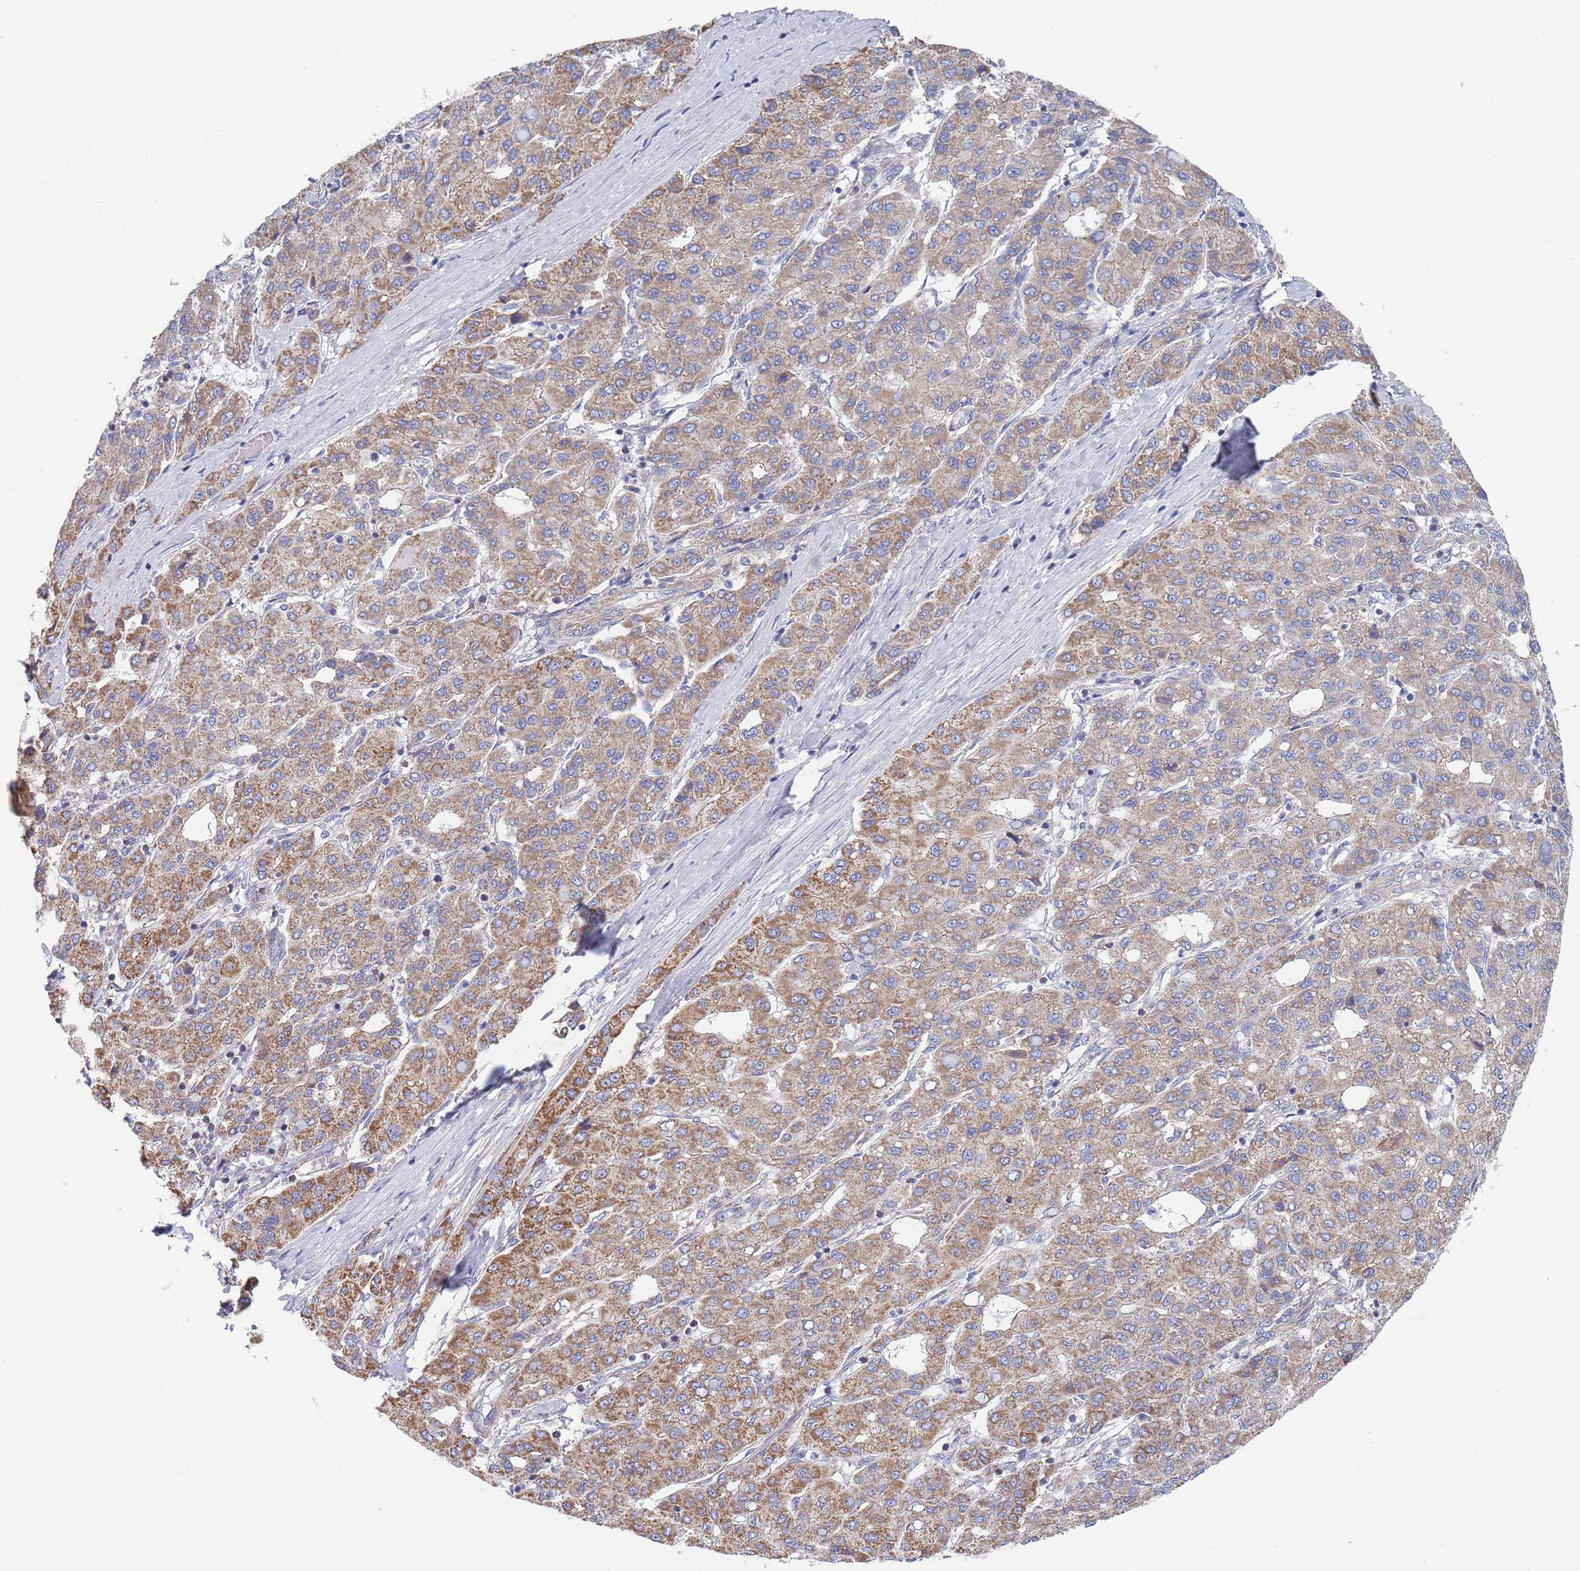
{"staining": {"intensity": "moderate", "quantity": "25%-75%", "location": "cytoplasmic/membranous"}, "tissue": "liver cancer", "cell_type": "Tumor cells", "image_type": "cancer", "snomed": [{"axis": "morphology", "description": "Carcinoma, Hepatocellular, NOS"}, {"axis": "topography", "description": "Liver"}], "caption": "This micrograph shows liver cancer stained with IHC to label a protein in brown. The cytoplasmic/membranous of tumor cells show moderate positivity for the protein. Nuclei are counter-stained blue.", "gene": "PWWP3A", "patient": {"sex": "male", "age": 65}}